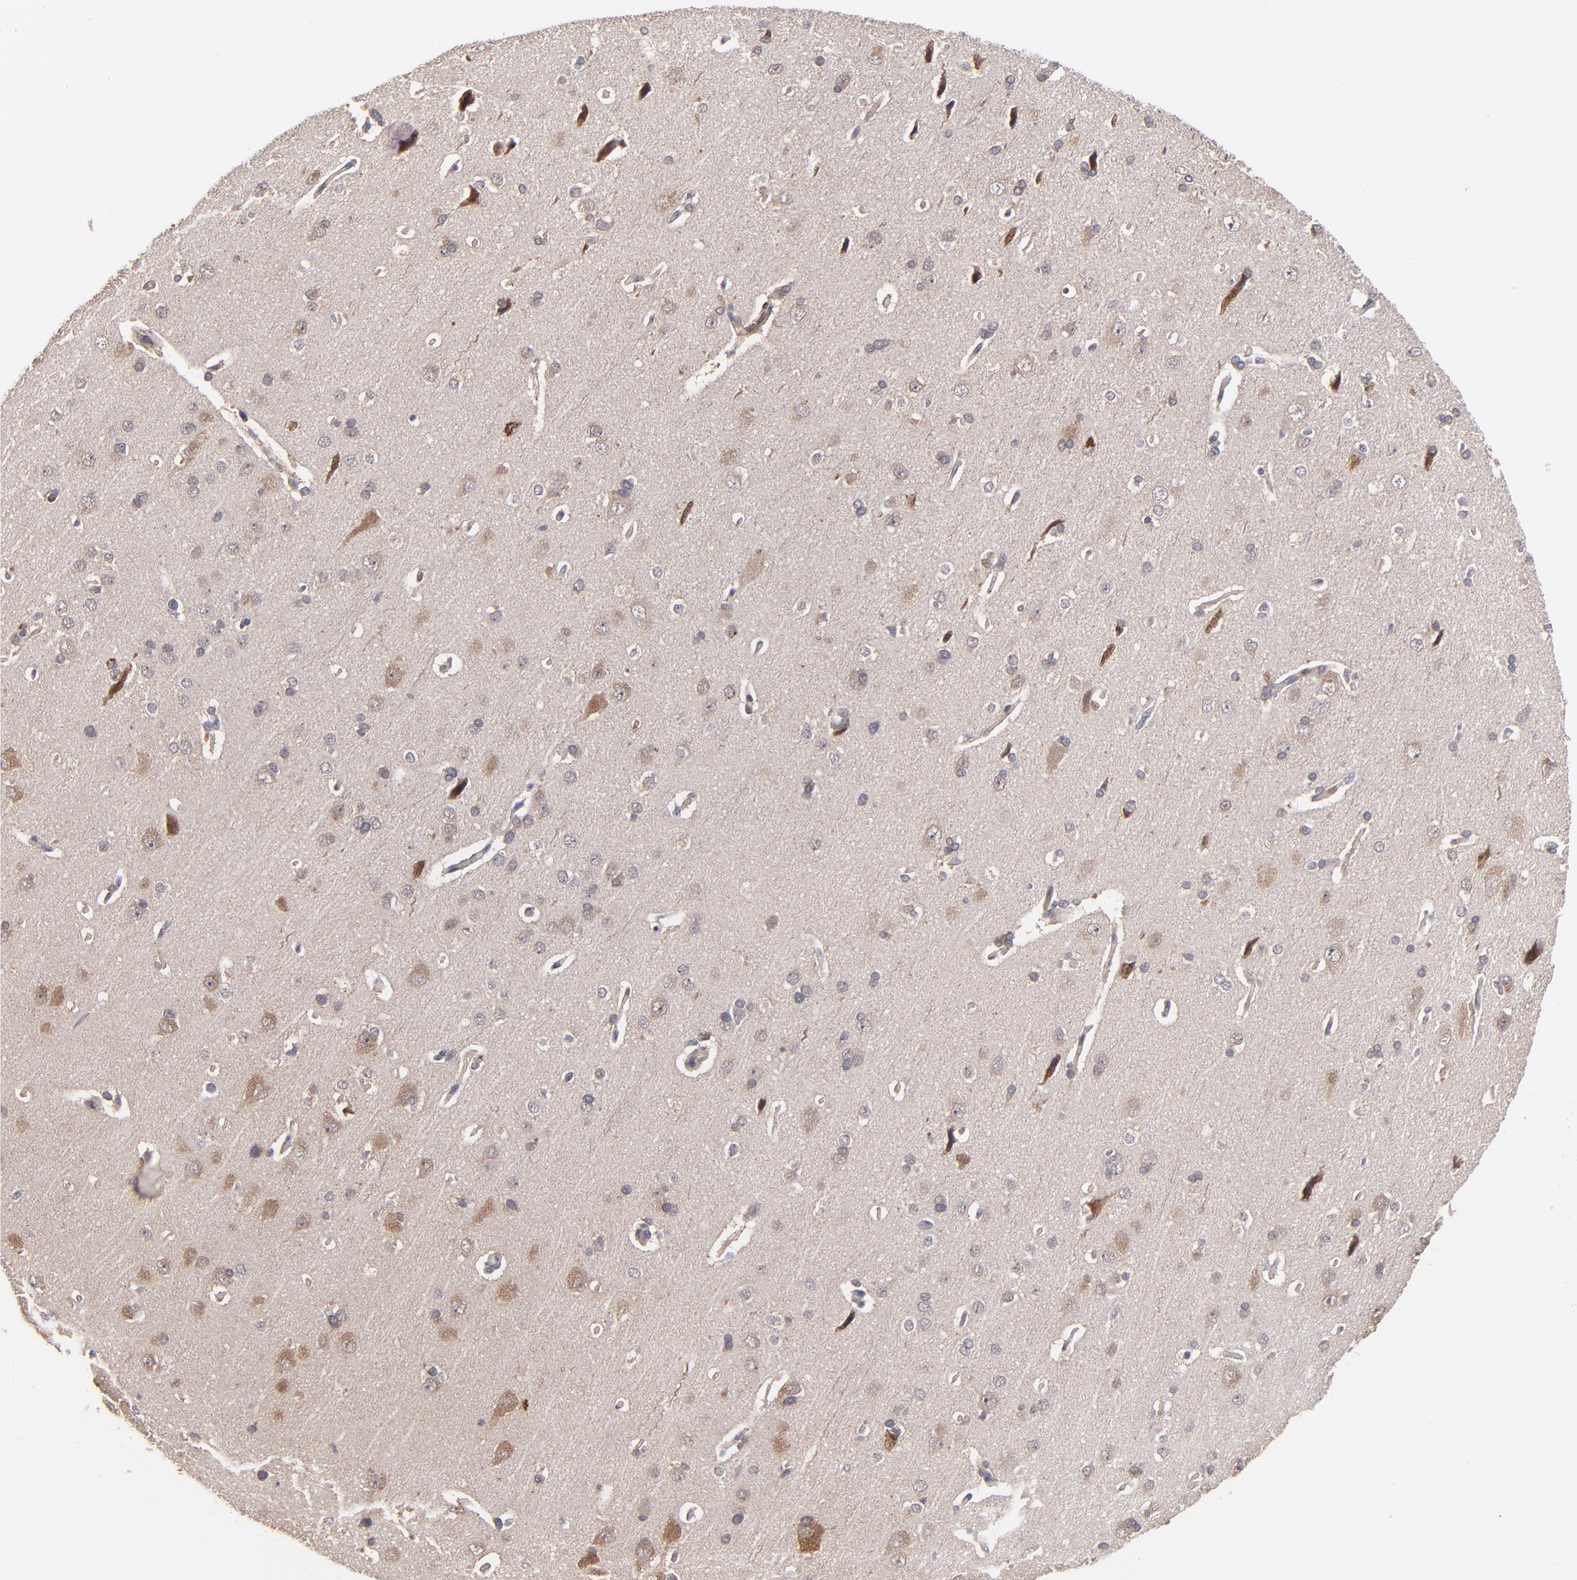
{"staining": {"intensity": "weak", "quantity": "25%-75%", "location": "cytoplasmic/membranous"}, "tissue": "cerebral cortex", "cell_type": "Endothelial cells", "image_type": "normal", "snomed": [{"axis": "morphology", "description": "Normal tissue, NOS"}, {"axis": "topography", "description": "Cerebral cortex"}], "caption": "Protein staining of normal cerebral cortex exhibits weak cytoplasmic/membranous expression in approximately 25%-75% of endothelial cells.", "gene": "BAIAP2L2", "patient": {"sex": "male", "age": 62}}